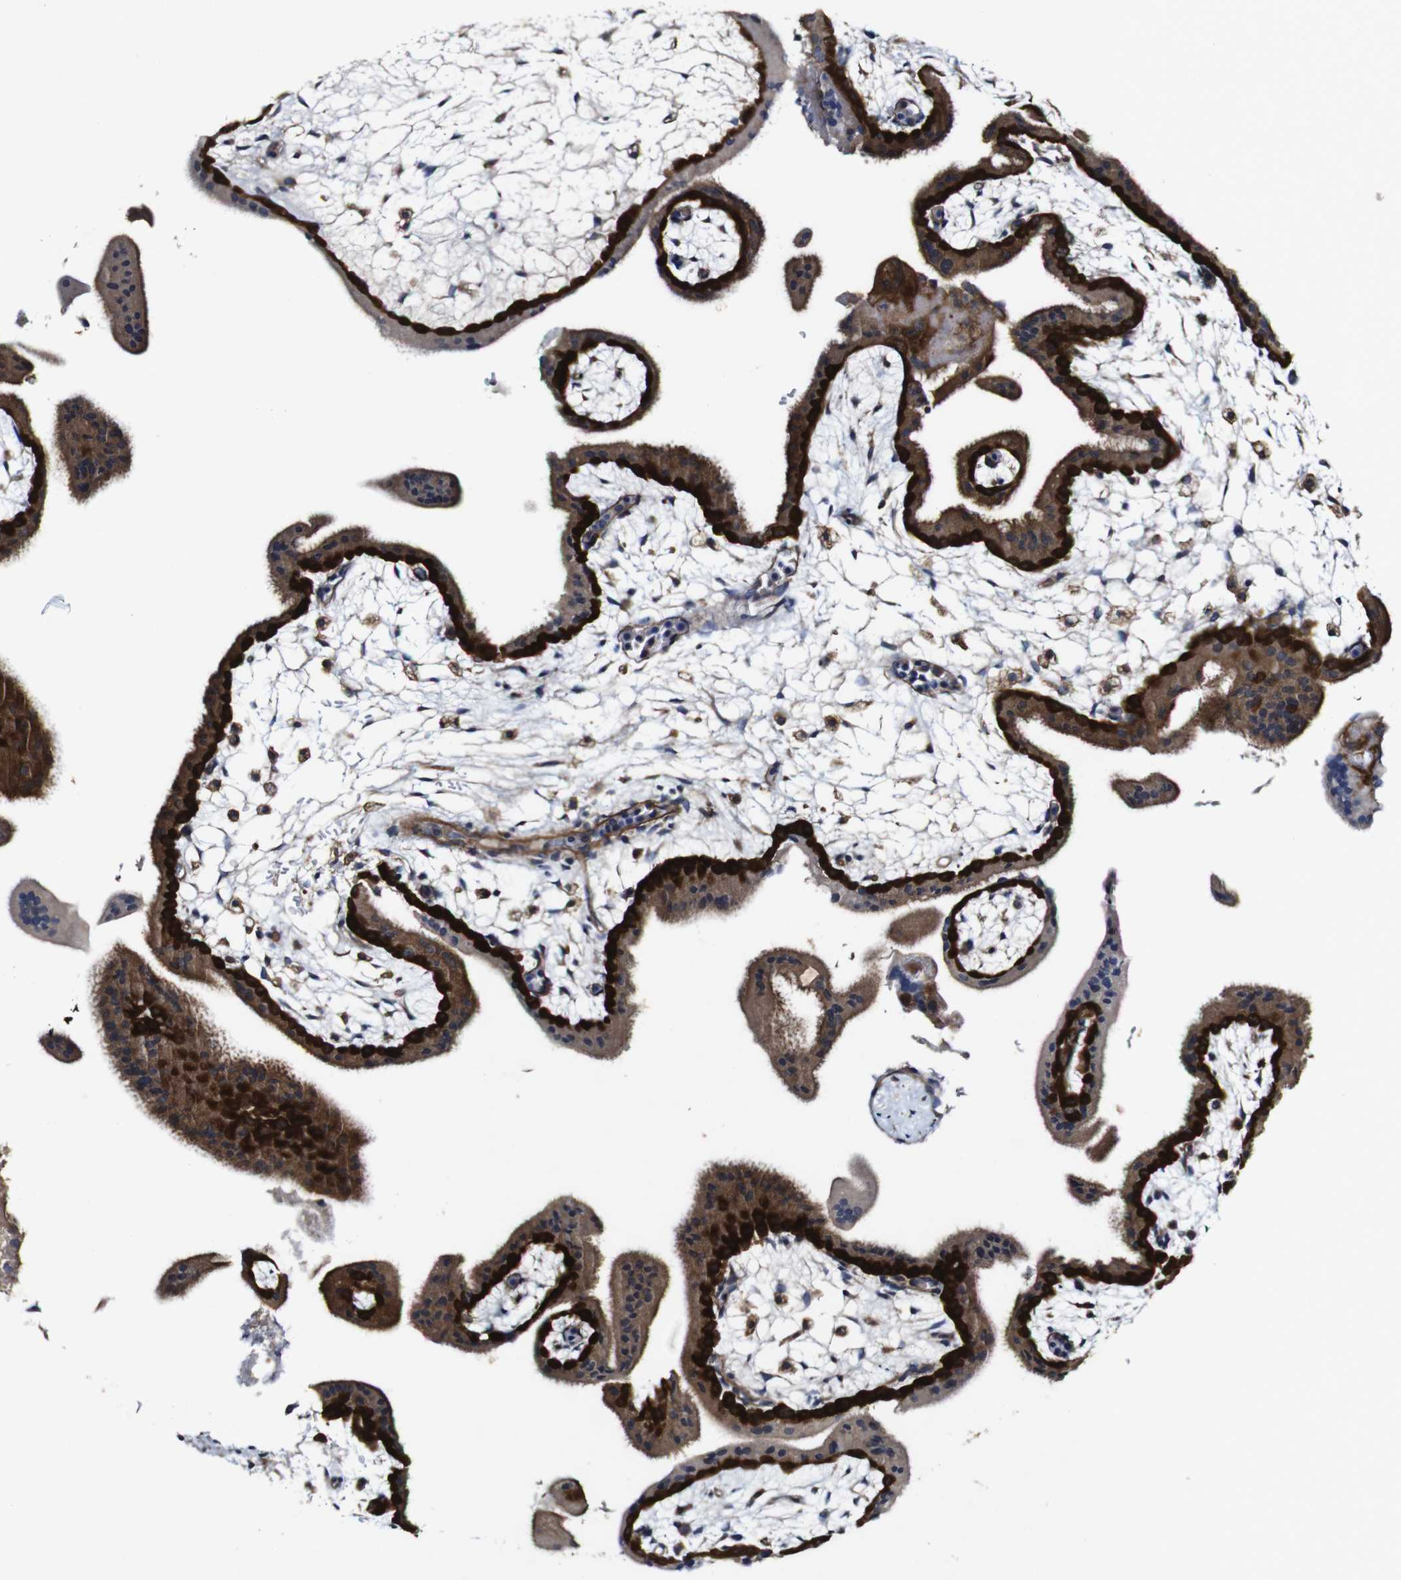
{"staining": {"intensity": "moderate", "quantity": ">75%", "location": "cytoplasmic/membranous"}, "tissue": "placenta", "cell_type": "Decidual cells", "image_type": "normal", "snomed": [{"axis": "morphology", "description": "Normal tissue, NOS"}, {"axis": "topography", "description": "Placenta"}], "caption": "Benign placenta shows moderate cytoplasmic/membranous expression in approximately >75% of decidual cells (DAB IHC, brown staining for protein, blue staining for nuclei)..", "gene": "GSDME", "patient": {"sex": "female", "age": 35}}